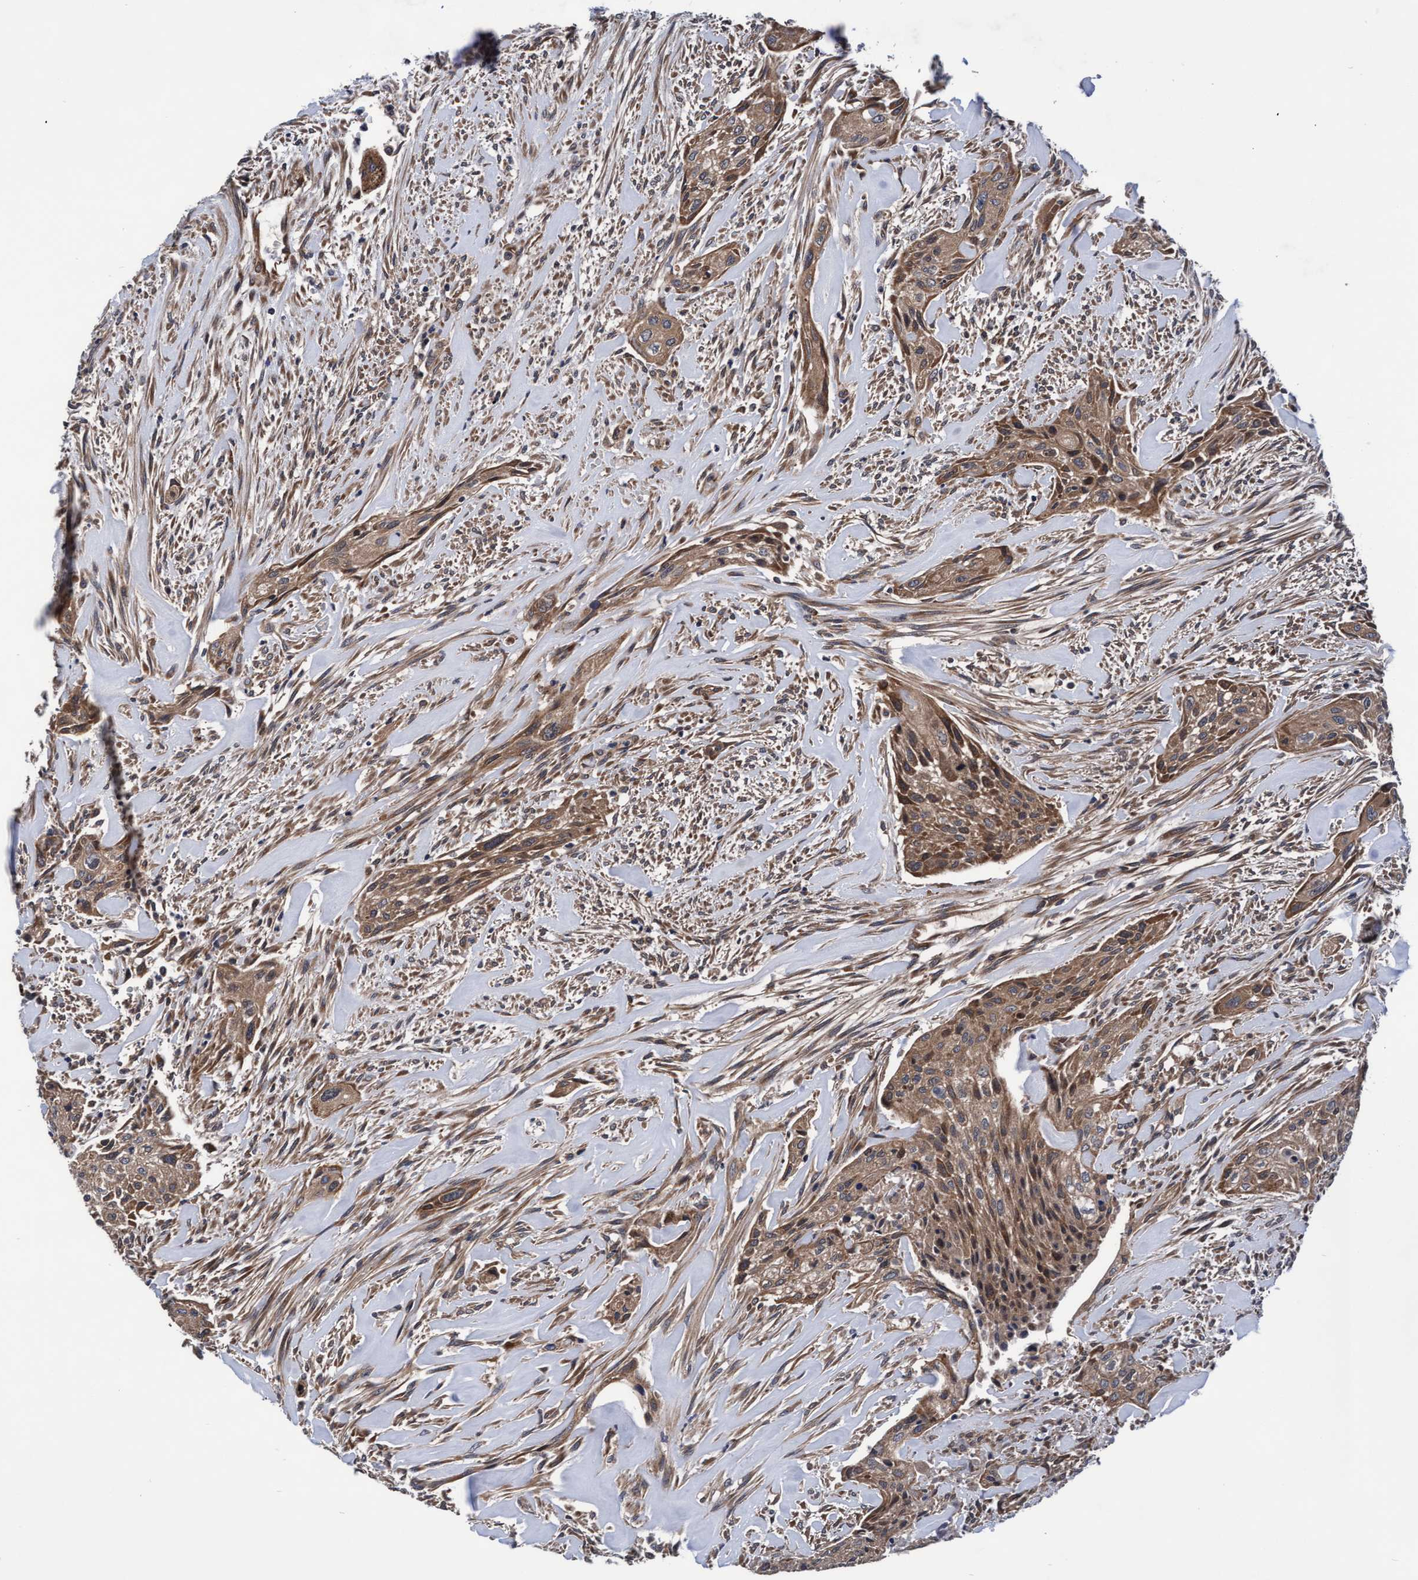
{"staining": {"intensity": "moderate", "quantity": ">75%", "location": "cytoplasmic/membranous"}, "tissue": "urothelial cancer", "cell_type": "Tumor cells", "image_type": "cancer", "snomed": [{"axis": "morphology", "description": "Urothelial carcinoma, Low grade"}, {"axis": "morphology", "description": "Urothelial carcinoma, High grade"}, {"axis": "topography", "description": "Urinary bladder"}], "caption": "Immunohistochemistry (DAB) staining of urothelial cancer demonstrates moderate cytoplasmic/membranous protein positivity in approximately >75% of tumor cells.", "gene": "EFCAB13", "patient": {"sex": "male", "age": 35}}